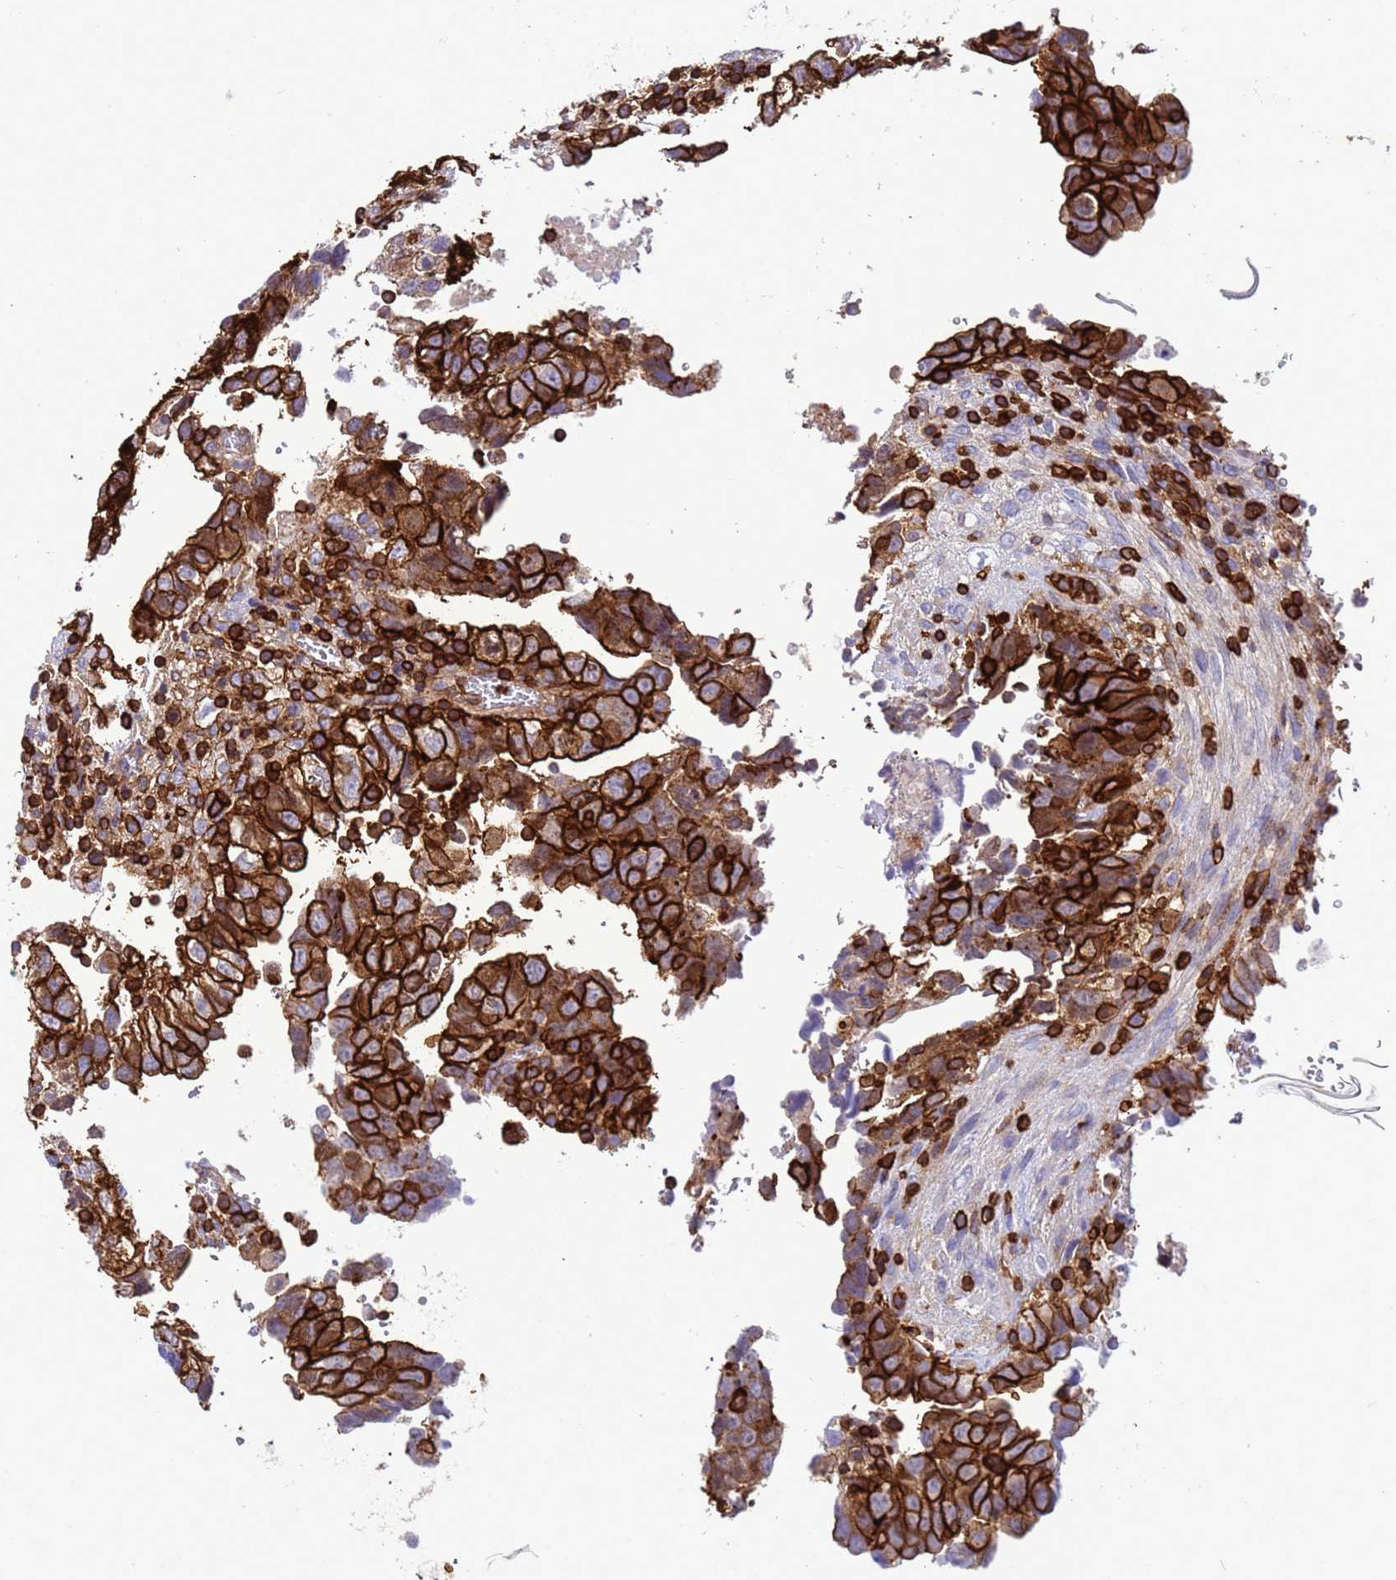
{"staining": {"intensity": "strong", "quantity": ">75%", "location": "cytoplasmic/membranous"}, "tissue": "testis cancer", "cell_type": "Tumor cells", "image_type": "cancer", "snomed": [{"axis": "morphology", "description": "Carcinoma, Embryonal, NOS"}, {"axis": "topography", "description": "Testis"}], "caption": "Testis embryonal carcinoma was stained to show a protein in brown. There is high levels of strong cytoplasmic/membranous expression in approximately >75% of tumor cells. (IHC, brightfield microscopy, high magnification).", "gene": "EZR", "patient": {"sex": "male", "age": 37}}